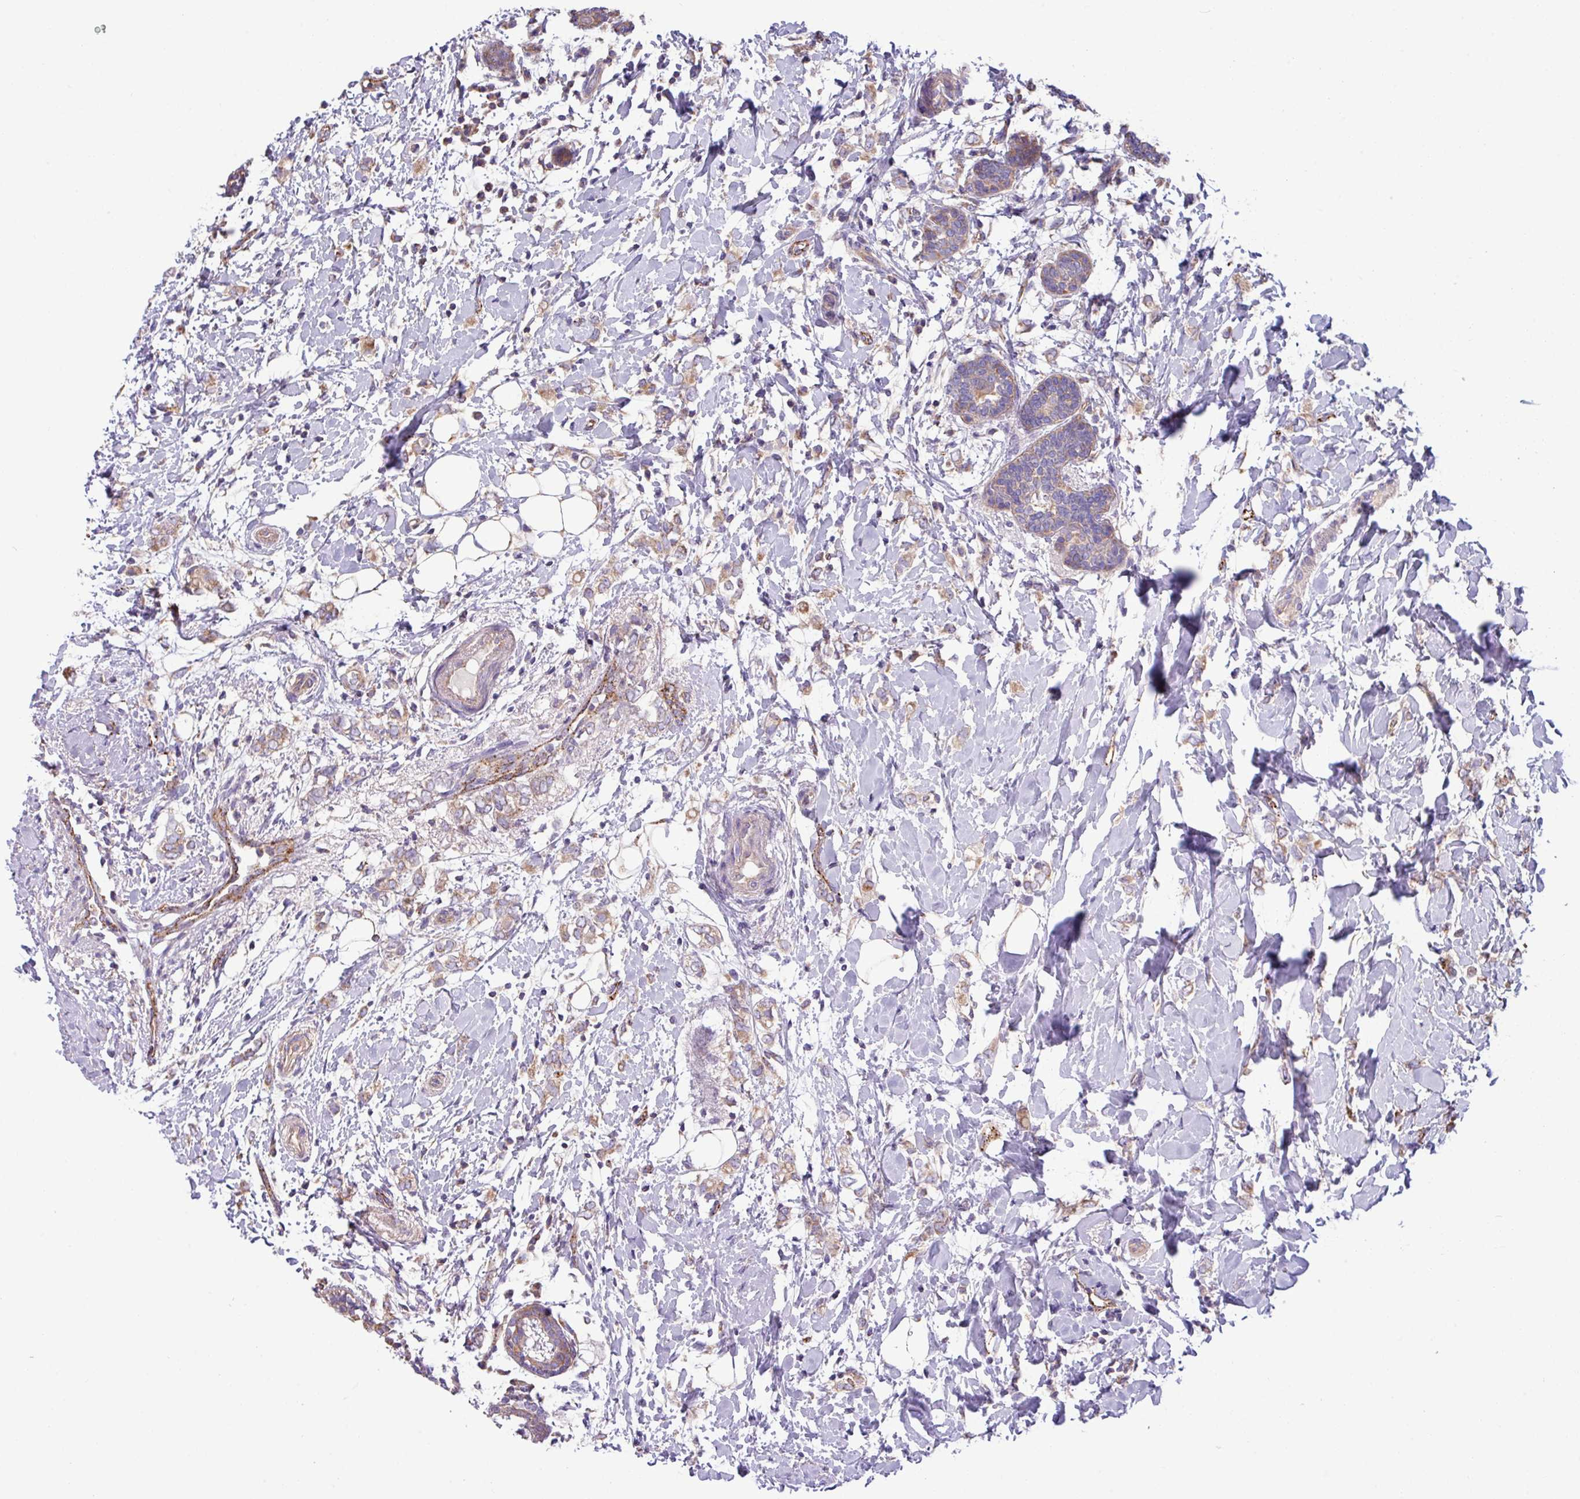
{"staining": {"intensity": "weak", "quantity": ">75%", "location": "cytoplasmic/membranous"}, "tissue": "breast cancer", "cell_type": "Tumor cells", "image_type": "cancer", "snomed": [{"axis": "morphology", "description": "Normal tissue, NOS"}, {"axis": "morphology", "description": "Lobular carcinoma"}, {"axis": "topography", "description": "Breast"}], "caption": "IHC histopathology image of breast lobular carcinoma stained for a protein (brown), which exhibits low levels of weak cytoplasmic/membranous expression in approximately >75% of tumor cells.", "gene": "PPM1J", "patient": {"sex": "female", "age": 47}}